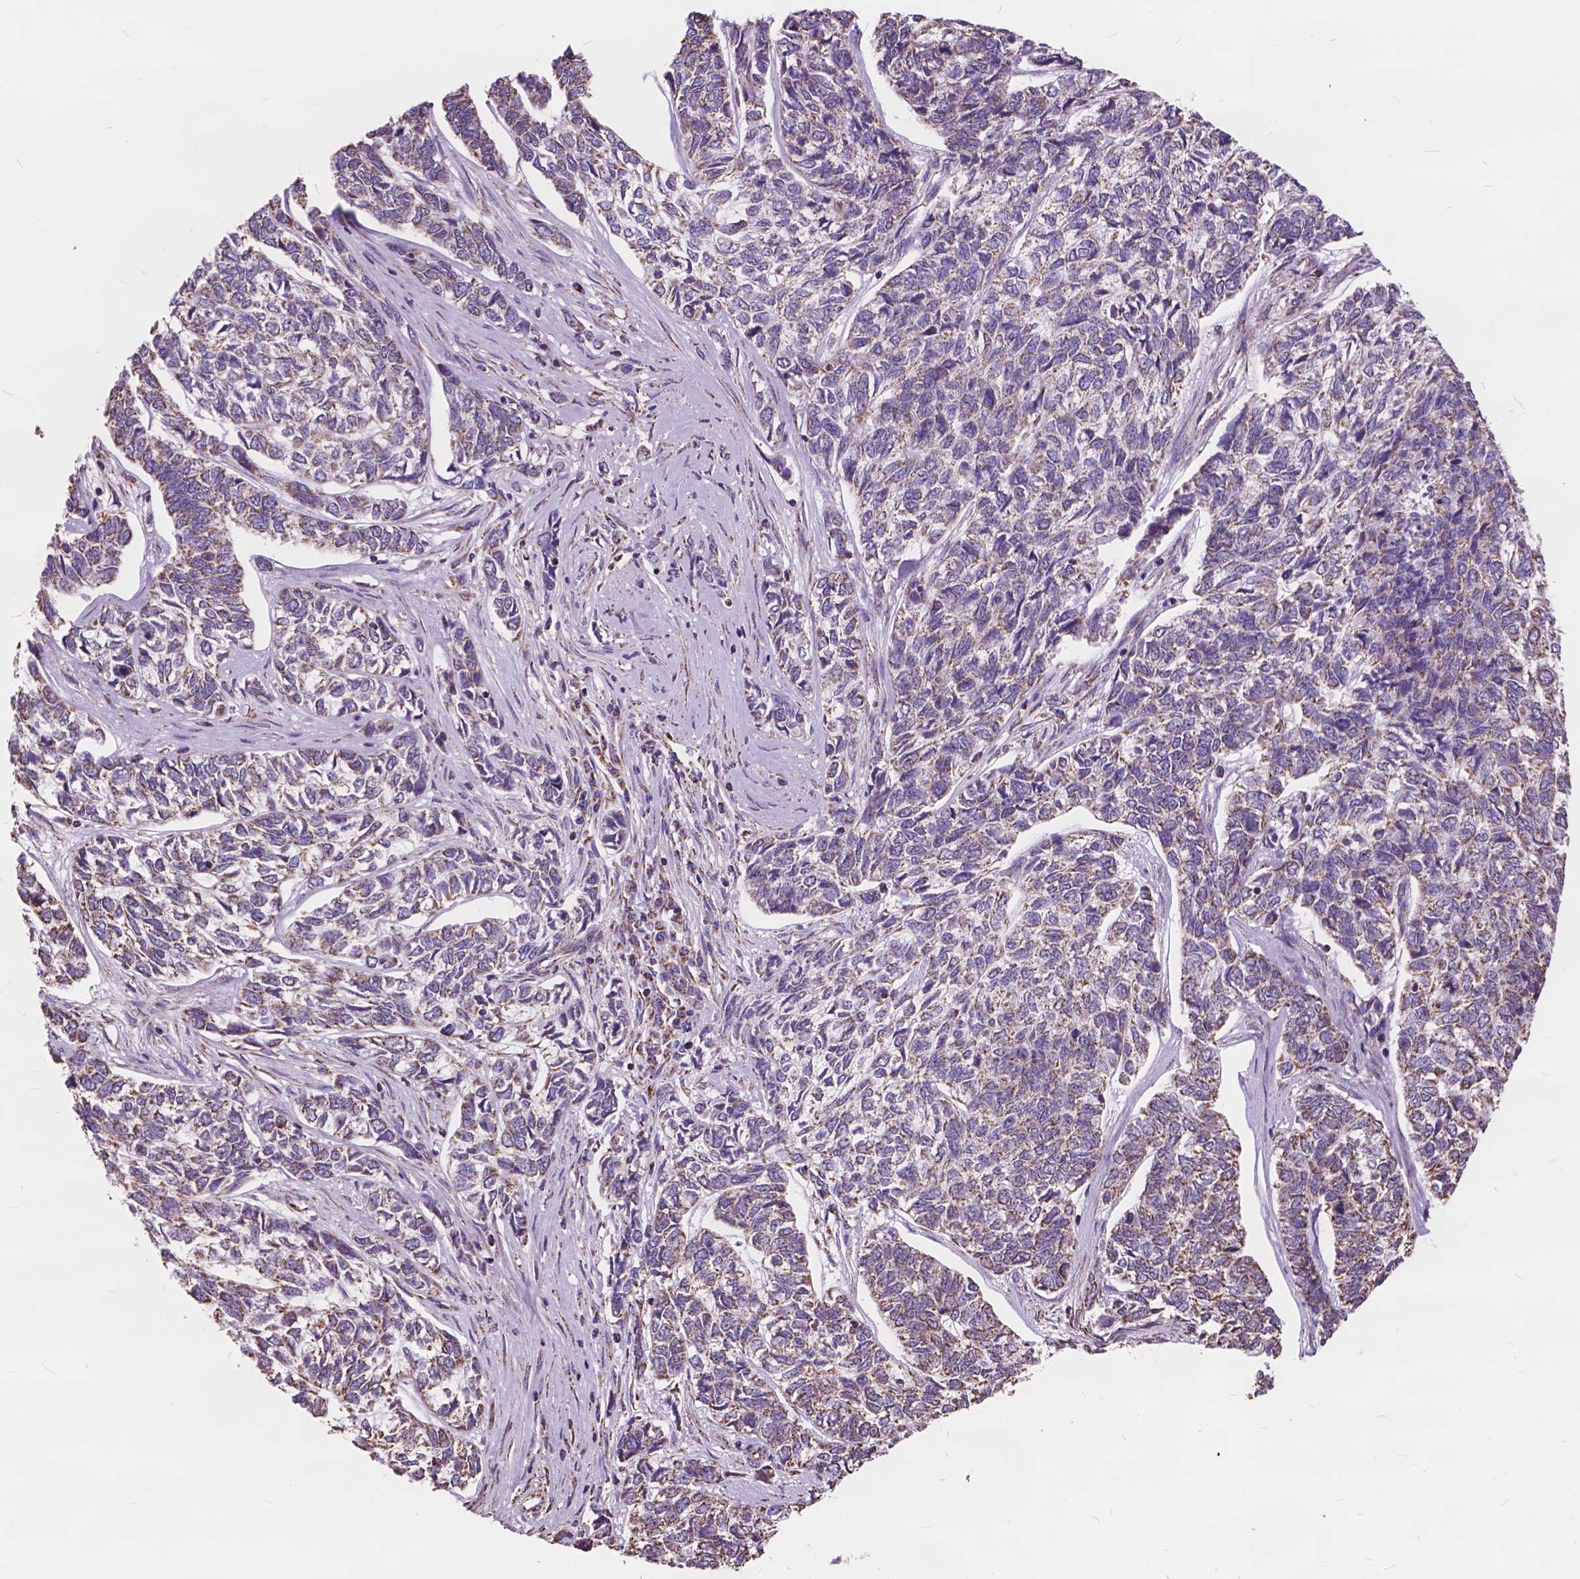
{"staining": {"intensity": "weak", "quantity": "25%-75%", "location": "cytoplasmic/membranous"}, "tissue": "skin cancer", "cell_type": "Tumor cells", "image_type": "cancer", "snomed": [{"axis": "morphology", "description": "Basal cell carcinoma"}, {"axis": "topography", "description": "Skin"}], "caption": "Tumor cells exhibit low levels of weak cytoplasmic/membranous positivity in approximately 25%-75% of cells in human skin basal cell carcinoma. (Brightfield microscopy of DAB IHC at high magnification).", "gene": "SCOC", "patient": {"sex": "female", "age": 65}}